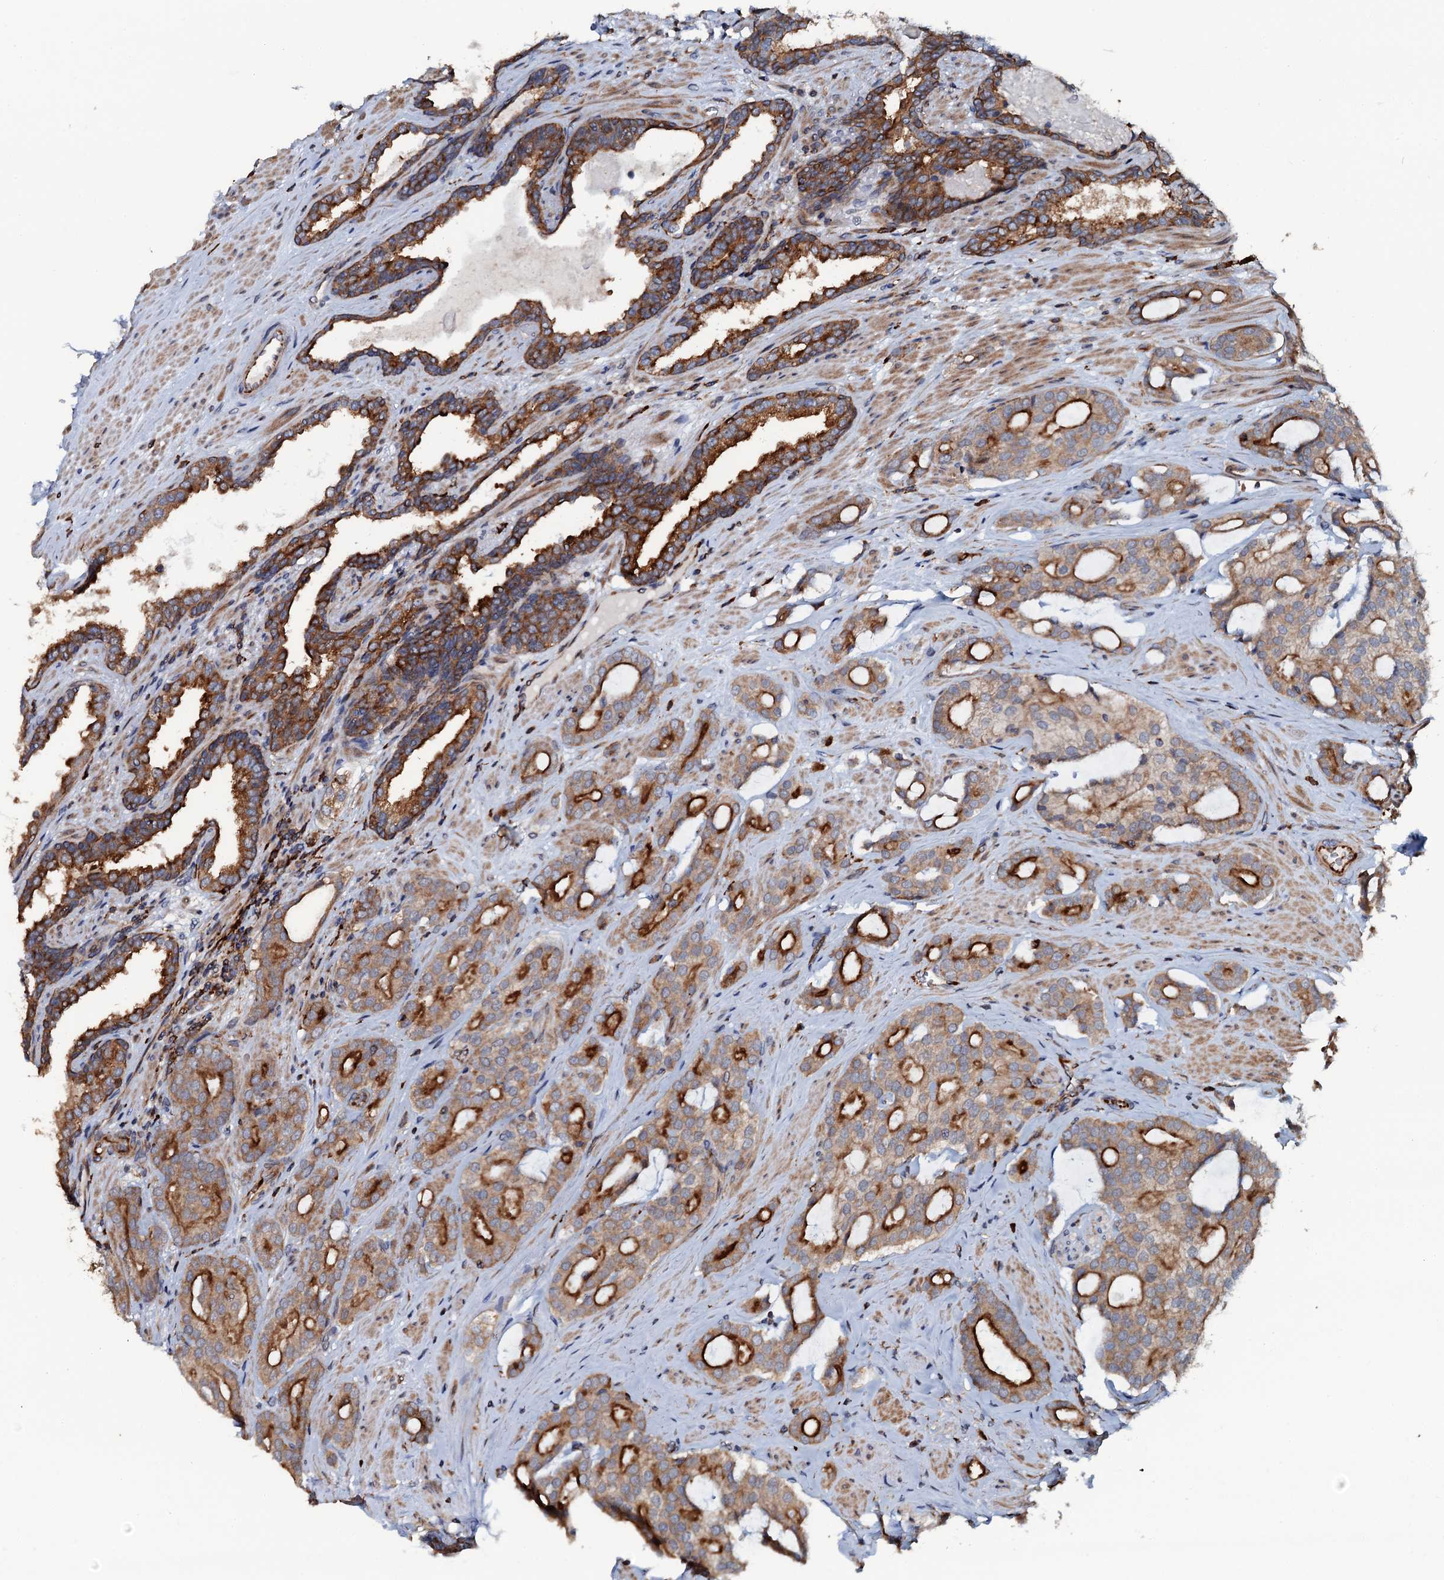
{"staining": {"intensity": "strong", "quantity": "25%-75%", "location": "cytoplasmic/membranous"}, "tissue": "prostate cancer", "cell_type": "Tumor cells", "image_type": "cancer", "snomed": [{"axis": "morphology", "description": "Adenocarcinoma, High grade"}, {"axis": "topography", "description": "Prostate"}], "caption": "DAB (3,3'-diaminobenzidine) immunohistochemical staining of human prostate cancer (adenocarcinoma (high-grade)) displays strong cytoplasmic/membranous protein expression in approximately 25%-75% of tumor cells. Nuclei are stained in blue.", "gene": "VAMP8", "patient": {"sex": "male", "age": 63}}